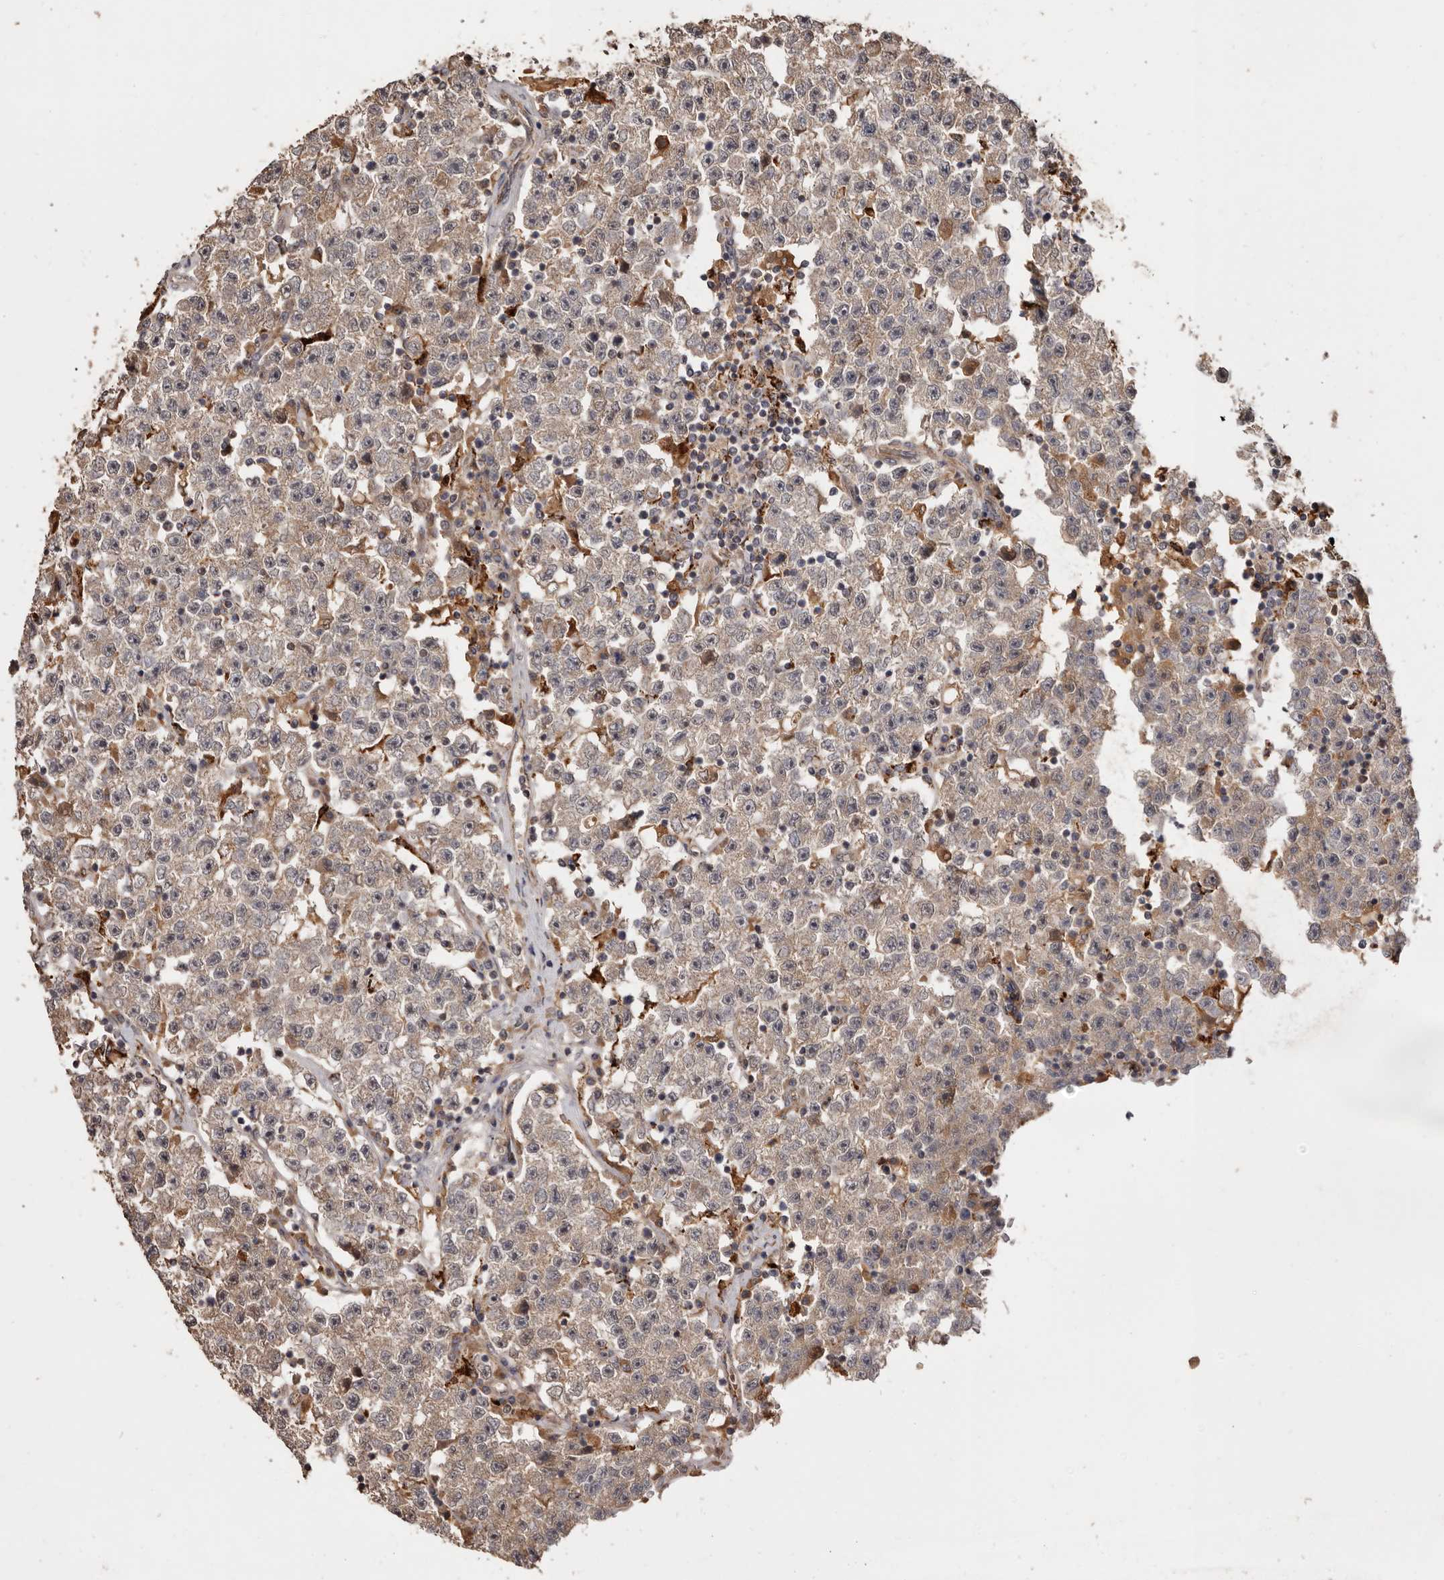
{"staining": {"intensity": "weak", "quantity": ">75%", "location": "cytoplasmic/membranous"}, "tissue": "testis cancer", "cell_type": "Tumor cells", "image_type": "cancer", "snomed": [{"axis": "morphology", "description": "Seminoma, NOS"}, {"axis": "topography", "description": "Testis"}], "caption": "The immunohistochemical stain labels weak cytoplasmic/membranous staining in tumor cells of testis seminoma tissue. The staining is performed using DAB (3,3'-diaminobenzidine) brown chromogen to label protein expression. The nuclei are counter-stained blue using hematoxylin.", "gene": "AKAP7", "patient": {"sex": "male", "age": 22}}